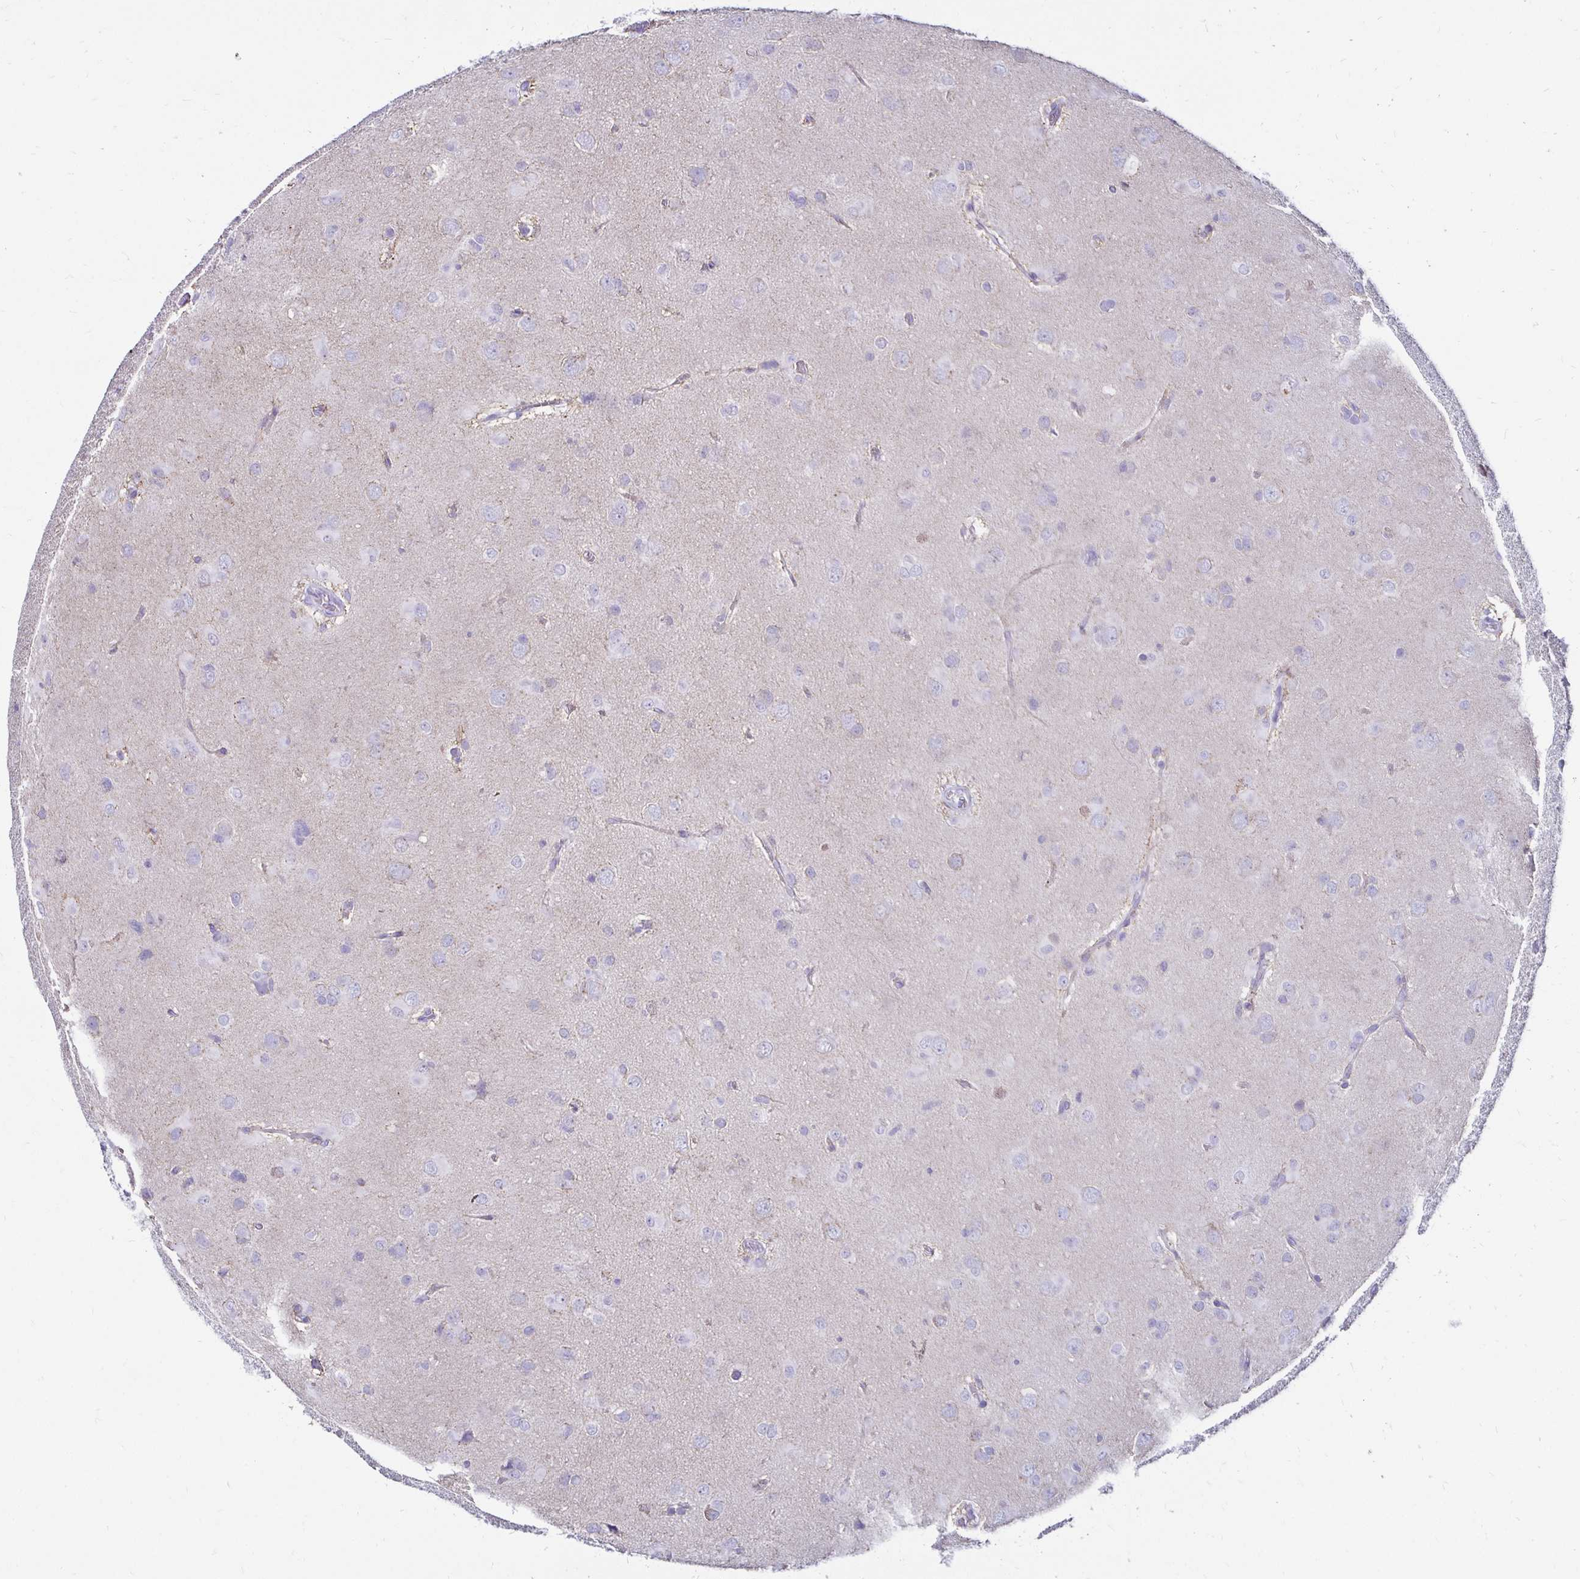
{"staining": {"intensity": "negative", "quantity": "none", "location": "none"}, "tissue": "glioma", "cell_type": "Tumor cells", "image_type": "cancer", "snomed": [{"axis": "morphology", "description": "Glioma, malignant, Low grade"}, {"axis": "topography", "description": "Brain"}], "caption": "Human low-grade glioma (malignant) stained for a protein using IHC reveals no expression in tumor cells.", "gene": "KCNT1", "patient": {"sex": "male", "age": 58}}